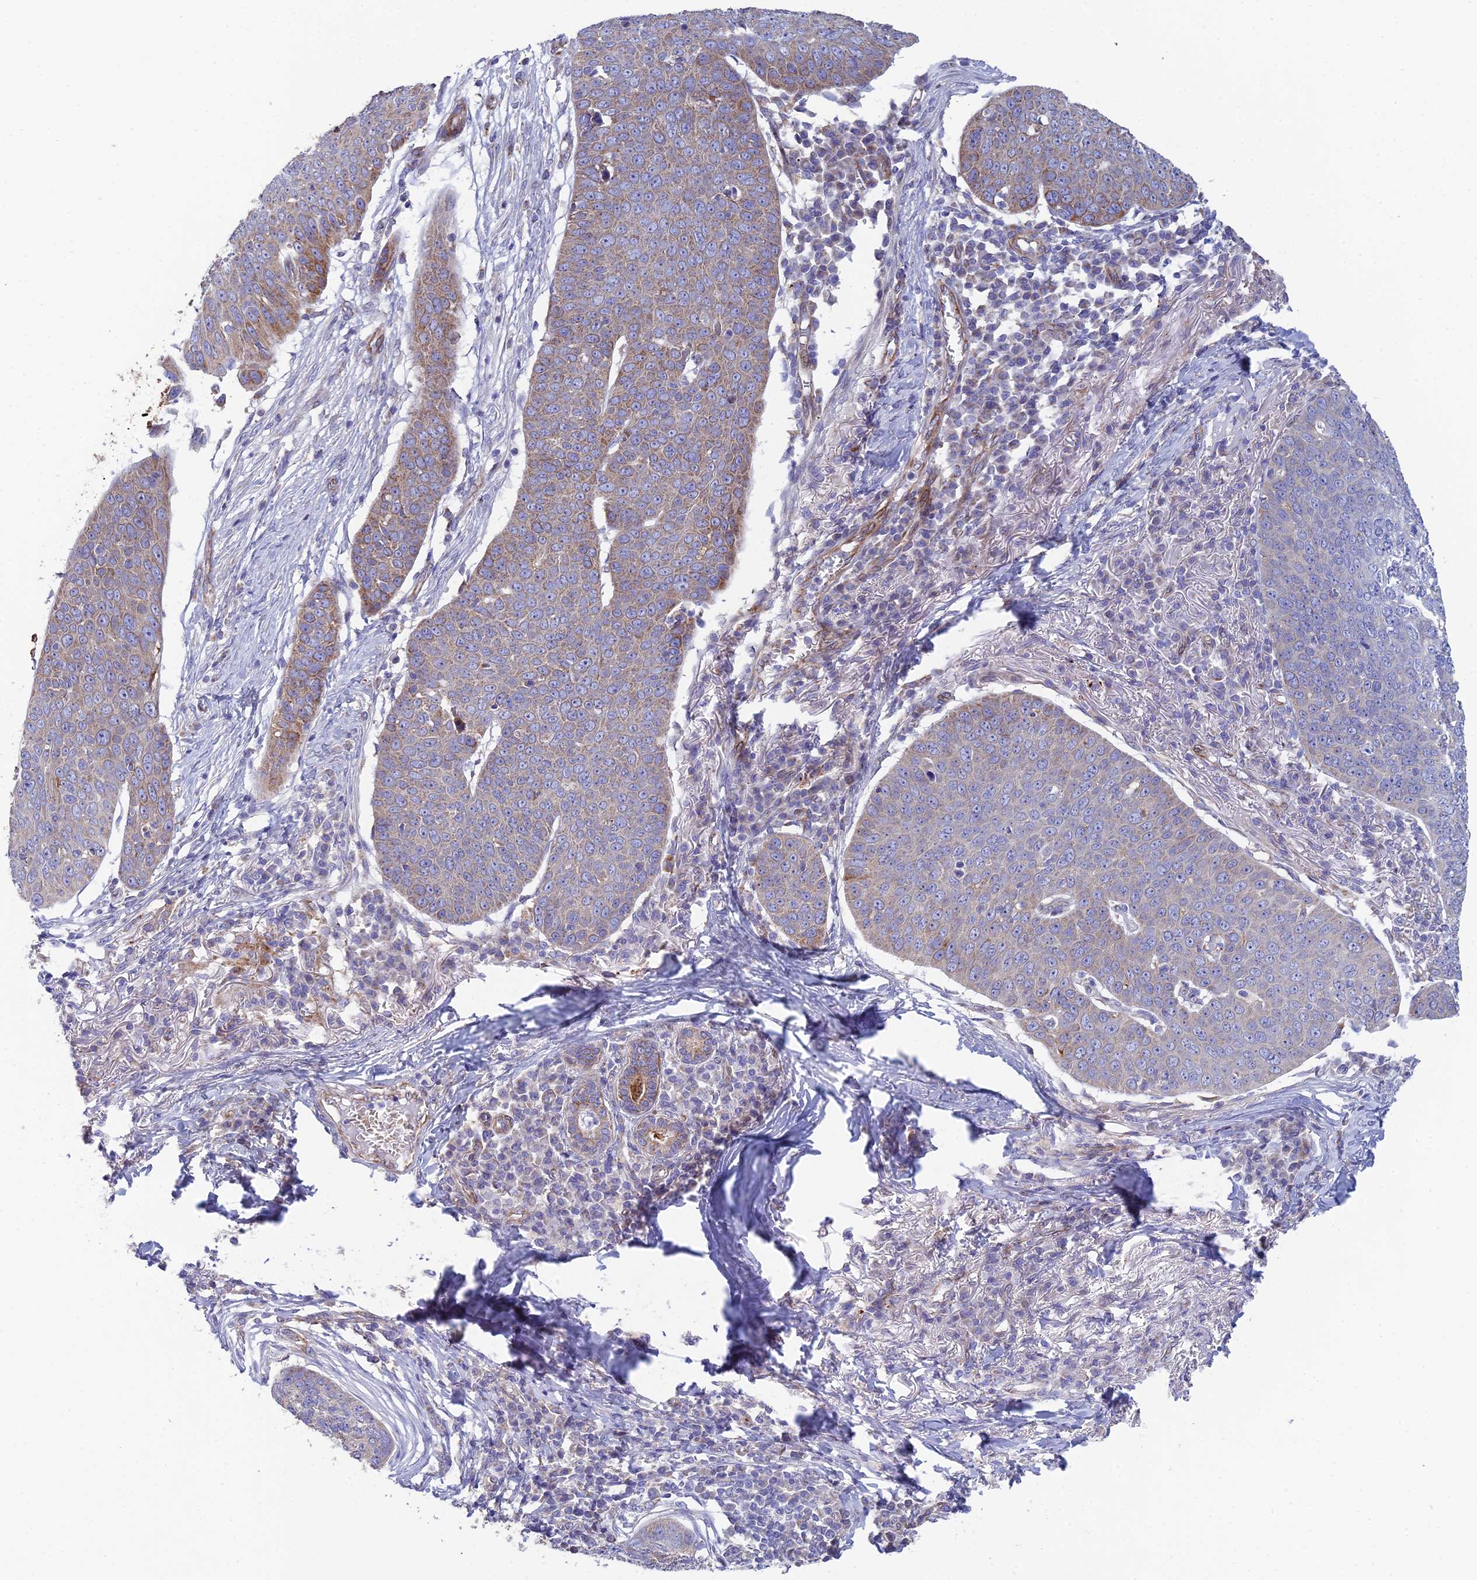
{"staining": {"intensity": "moderate", "quantity": "<25%", "location": "cytoplasmic/membranous"}, "tissue": "skin cancer", "cell_type": "Tumor cells", "image_type": "cancer", "snomed": [{"axis": "morphology", "description": "Squamous cell carcinoma, NOS"}, {"axis": "topography", "description": "Skin"}], "caption": "Protein staining displays moderate cytoplasmic/membranous staining in about <25% of tumor cells in skin cancer.", "gene": "CSPG4", "patient": {"sex": "male", "age": 71}}